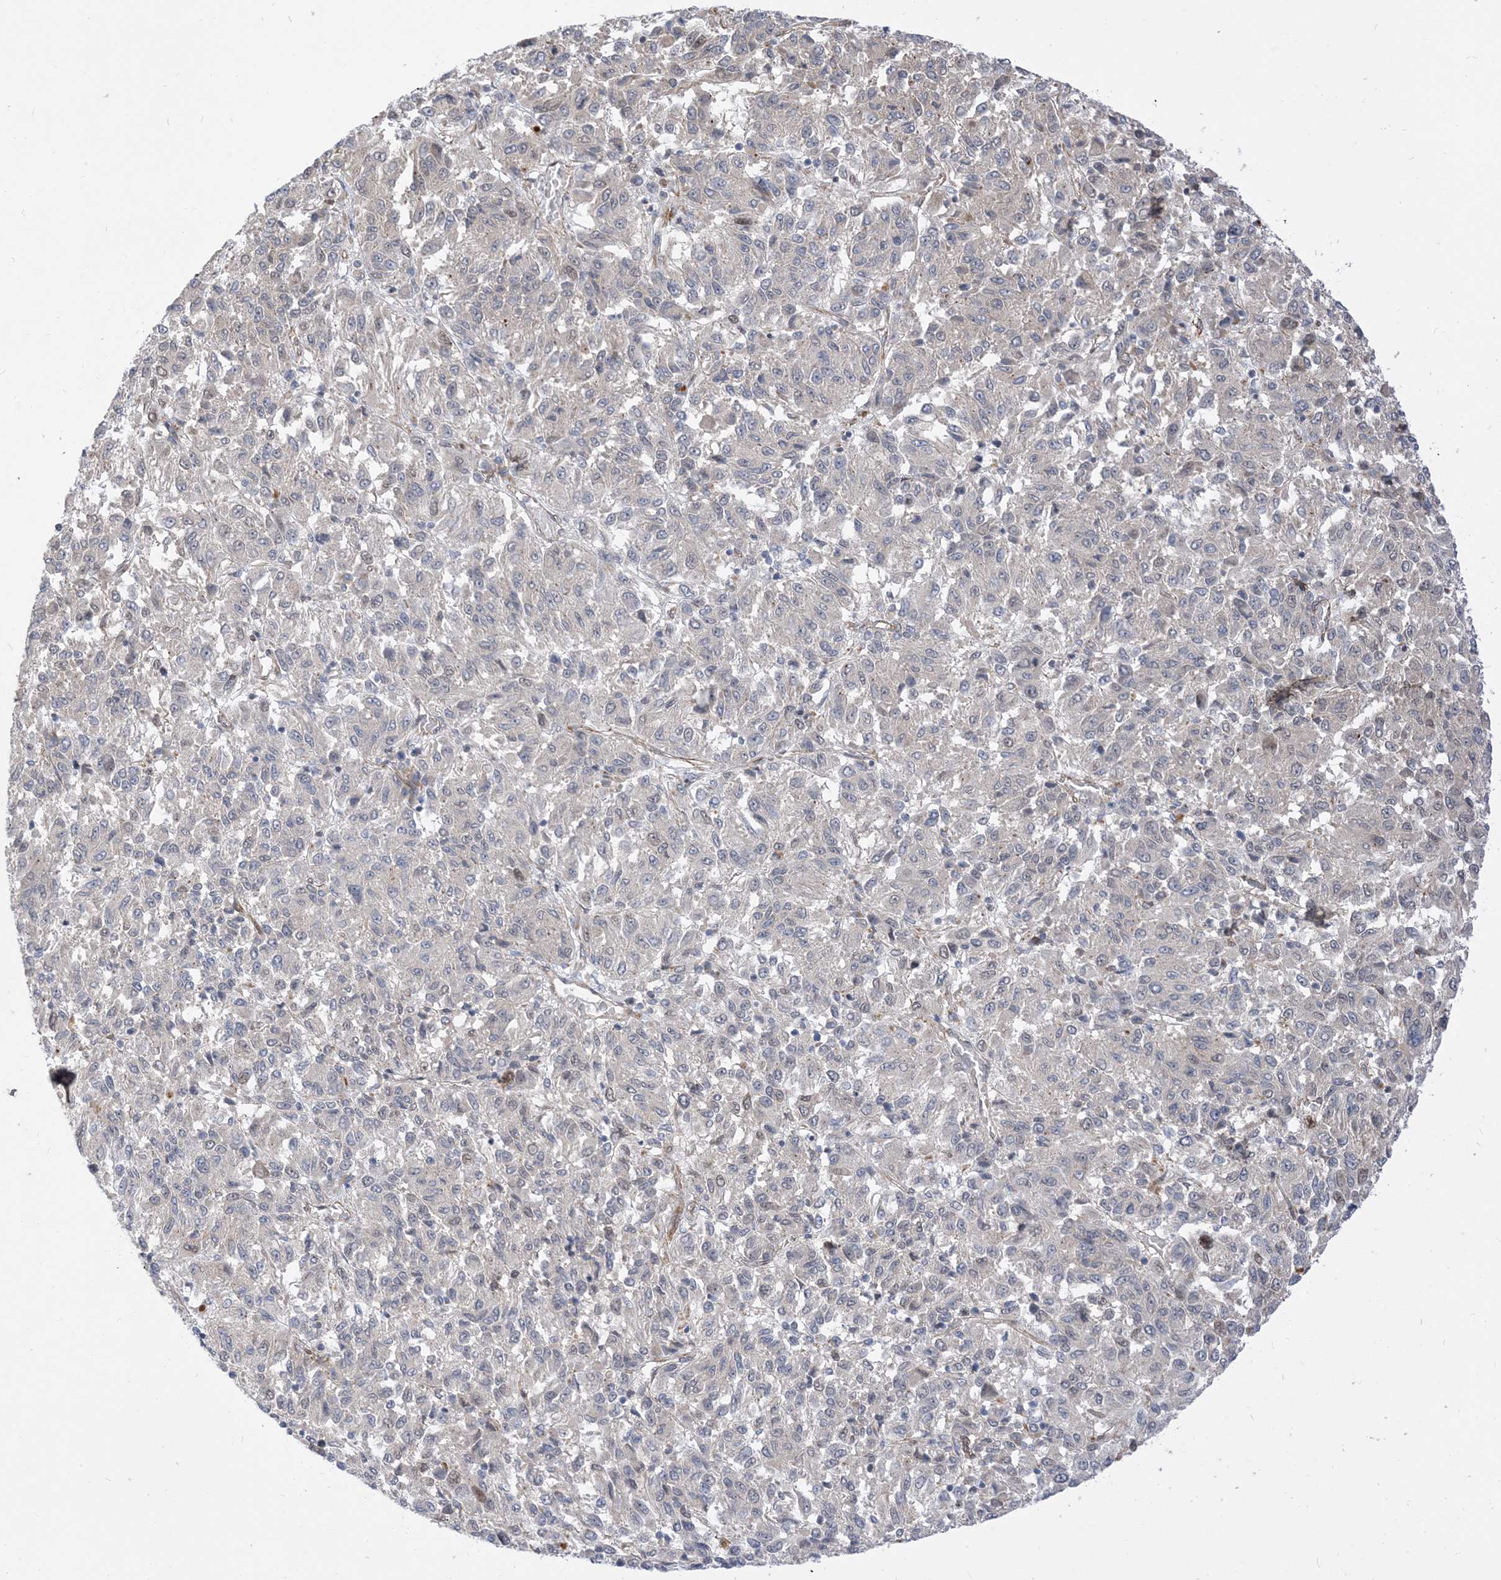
{"staining": {"intensity": "negative", "quantity": "none", "location": "none"}, "tissue": "melanoma", "cell_type": "Tumor cells", "image_type": "cancer", "snomed": [{"axis": "morphology", "description": "Malignant melanoma, Metastatic site"}, {"axis": "topography", "description": "Lung"}], "caption": "Photomicrograph shows no significant protein staining in tumor cells of melanoma.", "gene": "TYSND1", "patient": {"sex": "male", "age": 64}}